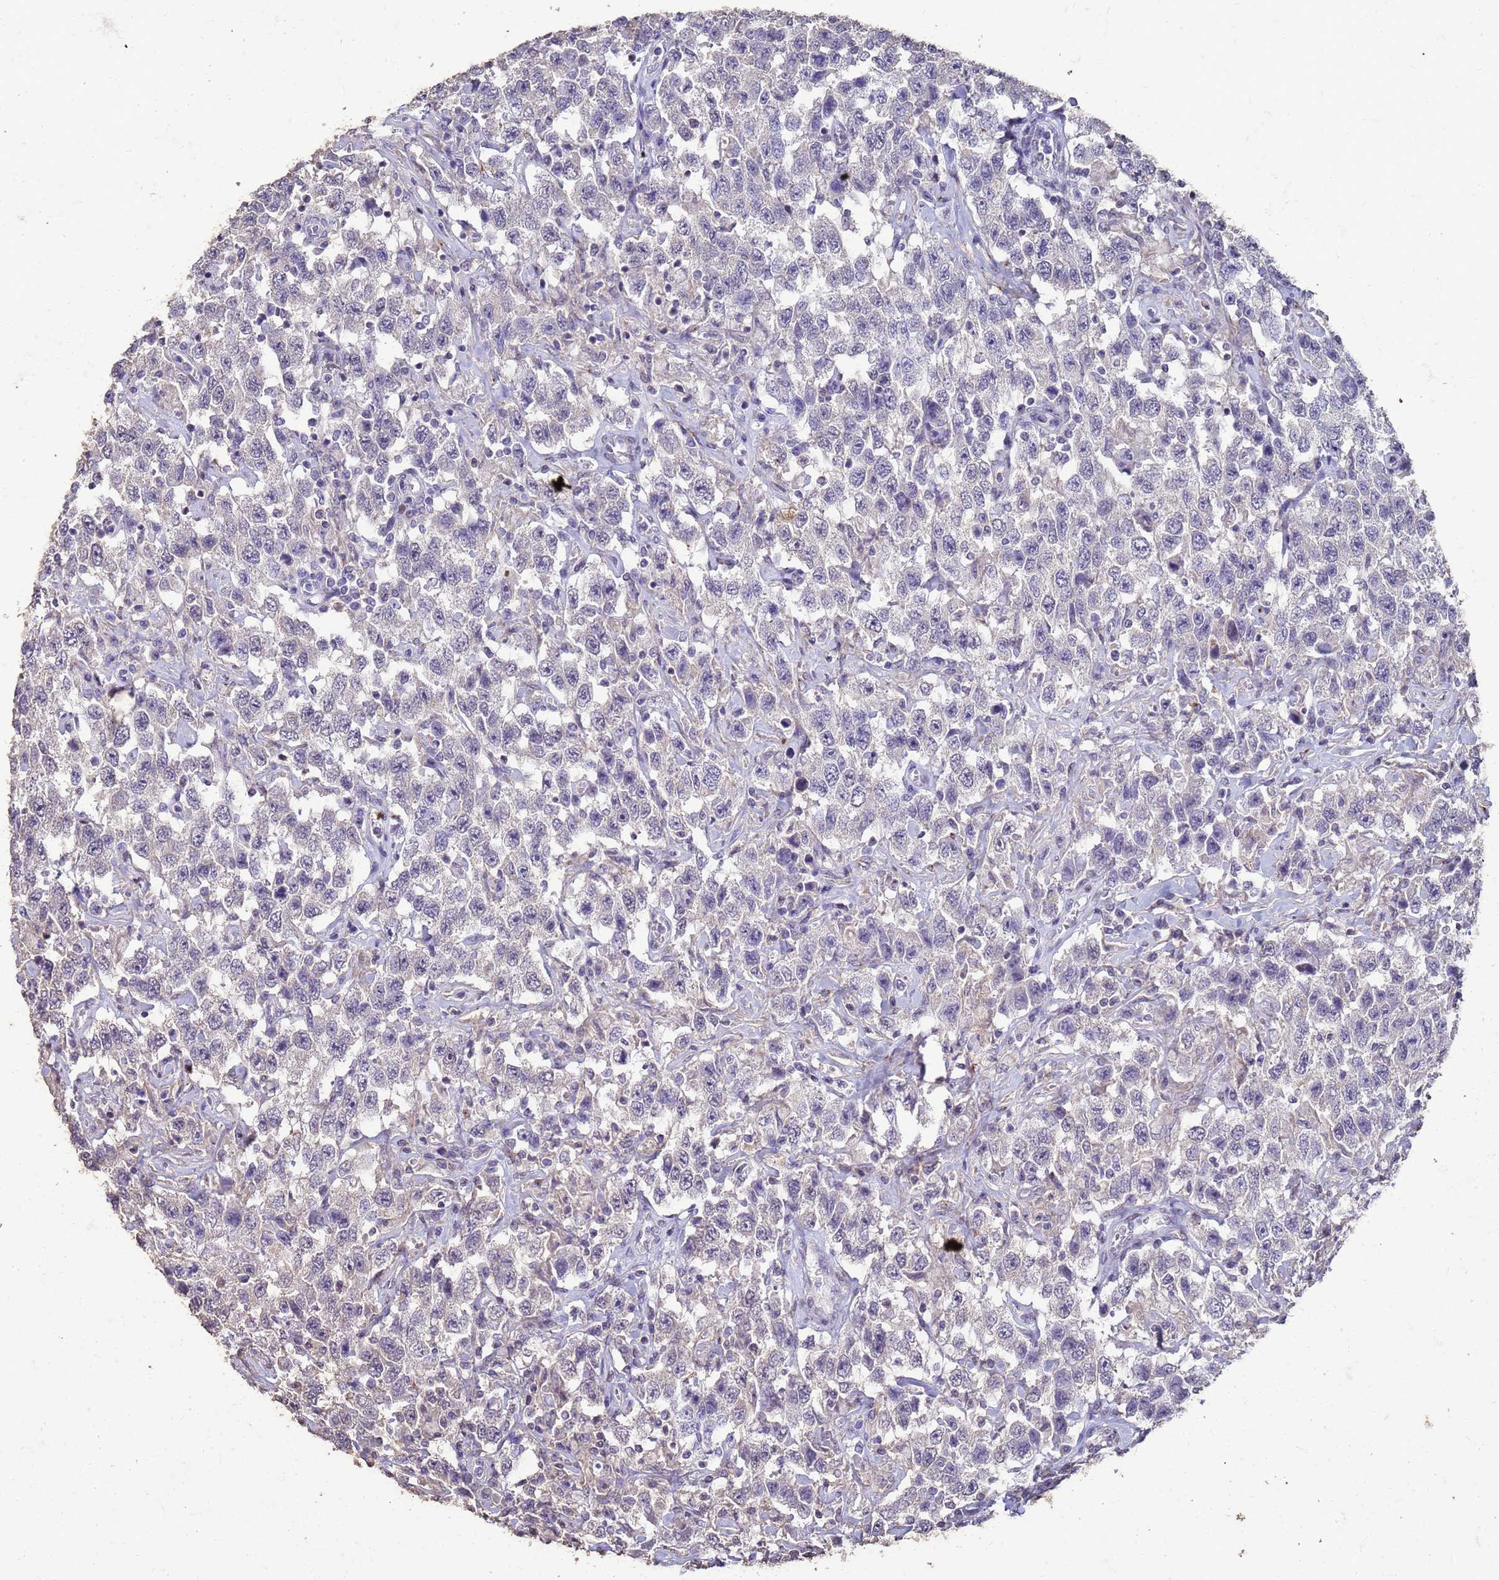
{"staining": {"intensity": "negative", "quantity": "none", "location": "none"}, "tissue": "testis cancer", "cell_type": "Tumor cells", "image_type": "cancer", "snomed": [{"axis": "morphology", "description": "Seminoma, NOS"}, {"axis": "topography", "description": "Testis"}], "caption": "DAB immunohistochemical staining of testis seminoma shows no significant staining in tumor cells.", "gene": "SLC25A15", "patient": {"sex": "male", "age": 41}}